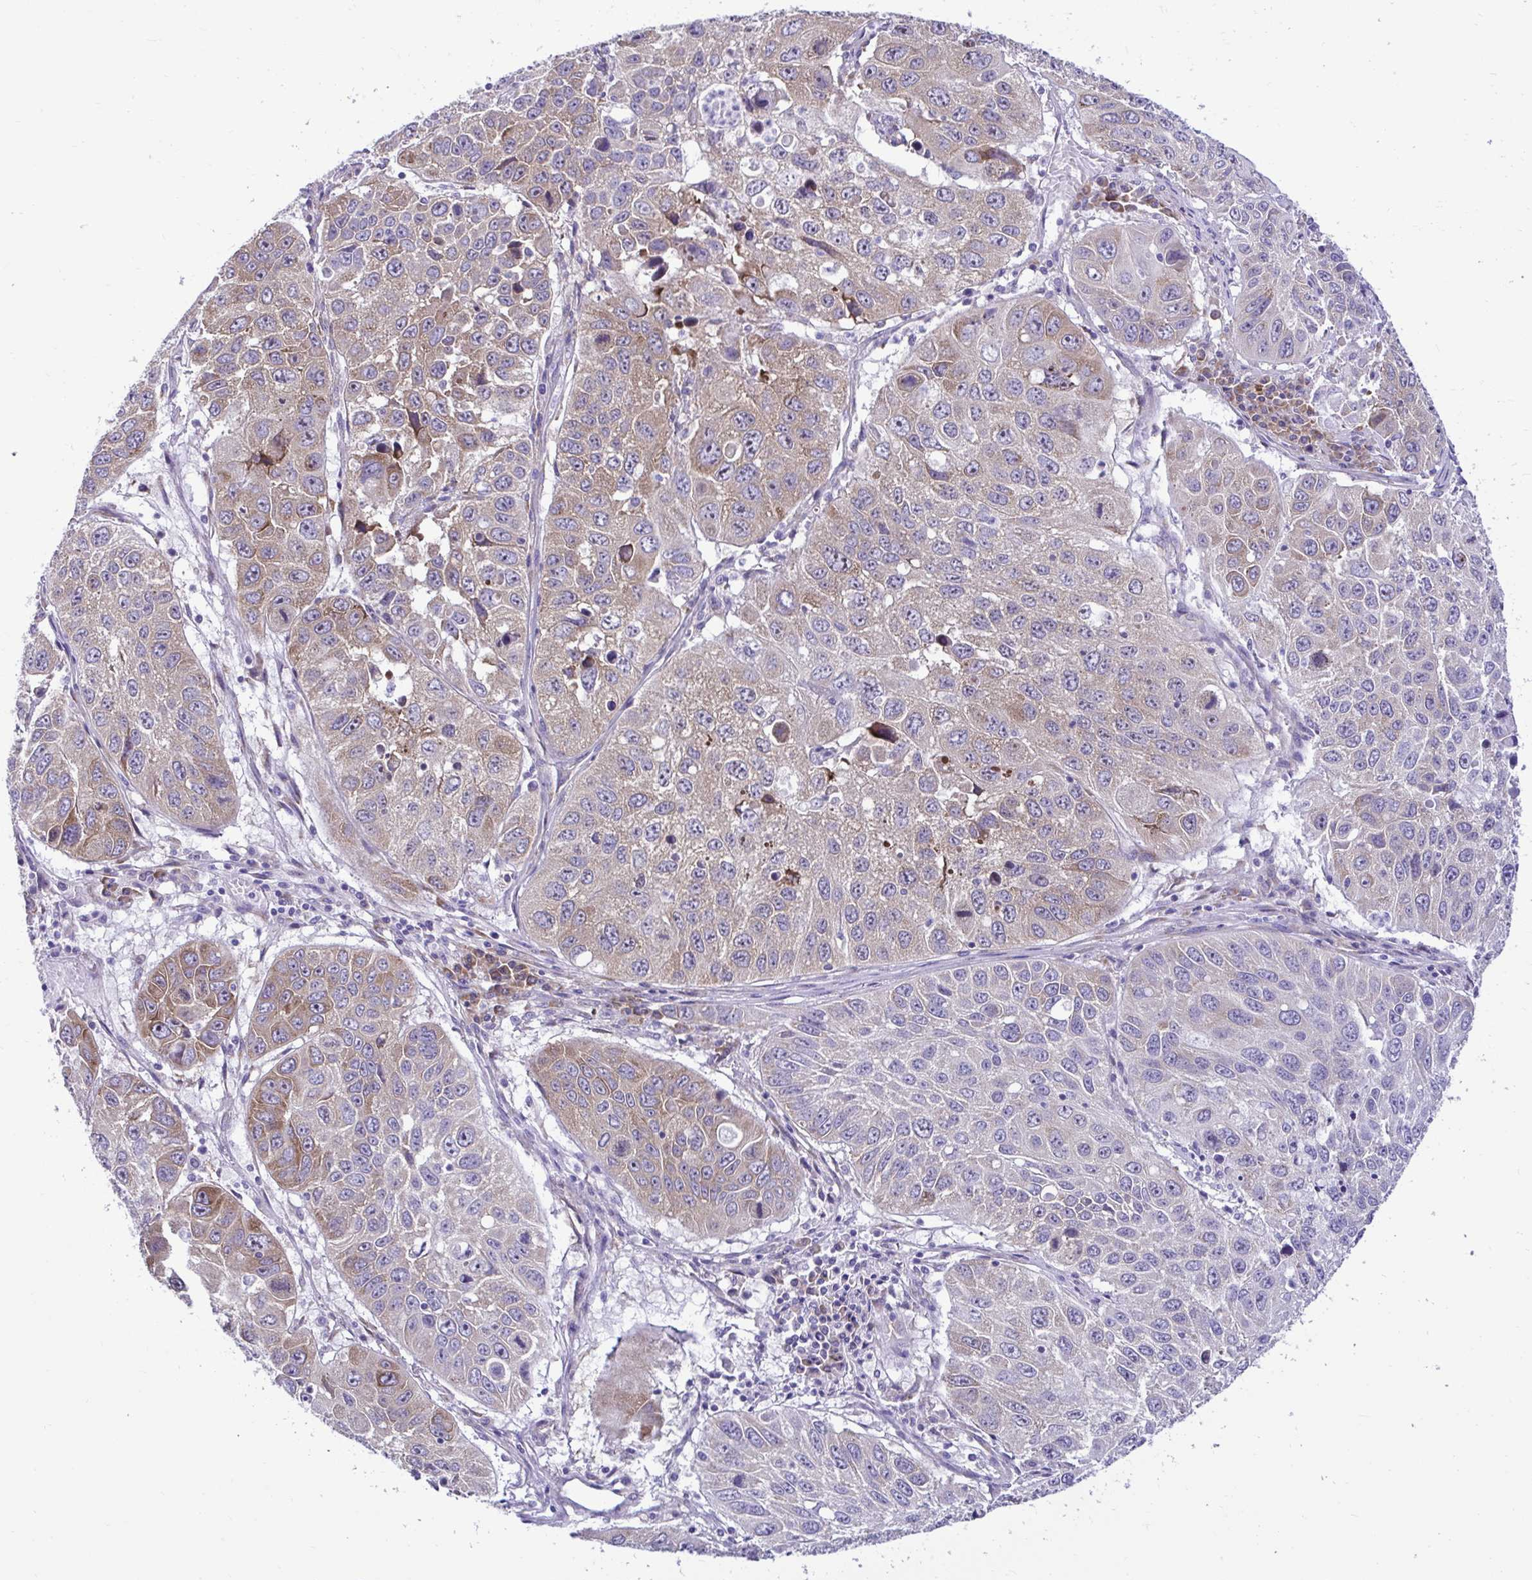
{"staining": {"intensity": "weak", "quantity": "25%-75%", "location": "cytoplasmic/membranous"}, "tissue": "lung cancer", "cell_type": "Tumor cells", "image_type": "cancer", "snomed": [{"axis": "morphology", "description": "Squamous cell carcinoma, NOS"}, {"axis": "topography", "description": "Lung"}], "caption": "Immunohistochemical staining of human lung cancer (squamous cell carcinoma) reveals low levels of weak cytoplasmic/membranous positivity in about 25%-75% of tumor cells. (DAB = brown stain, brightfield microscopy at high magnification).", "gene": "RPL7", "patient": {"sex": "female", "age": 61}}